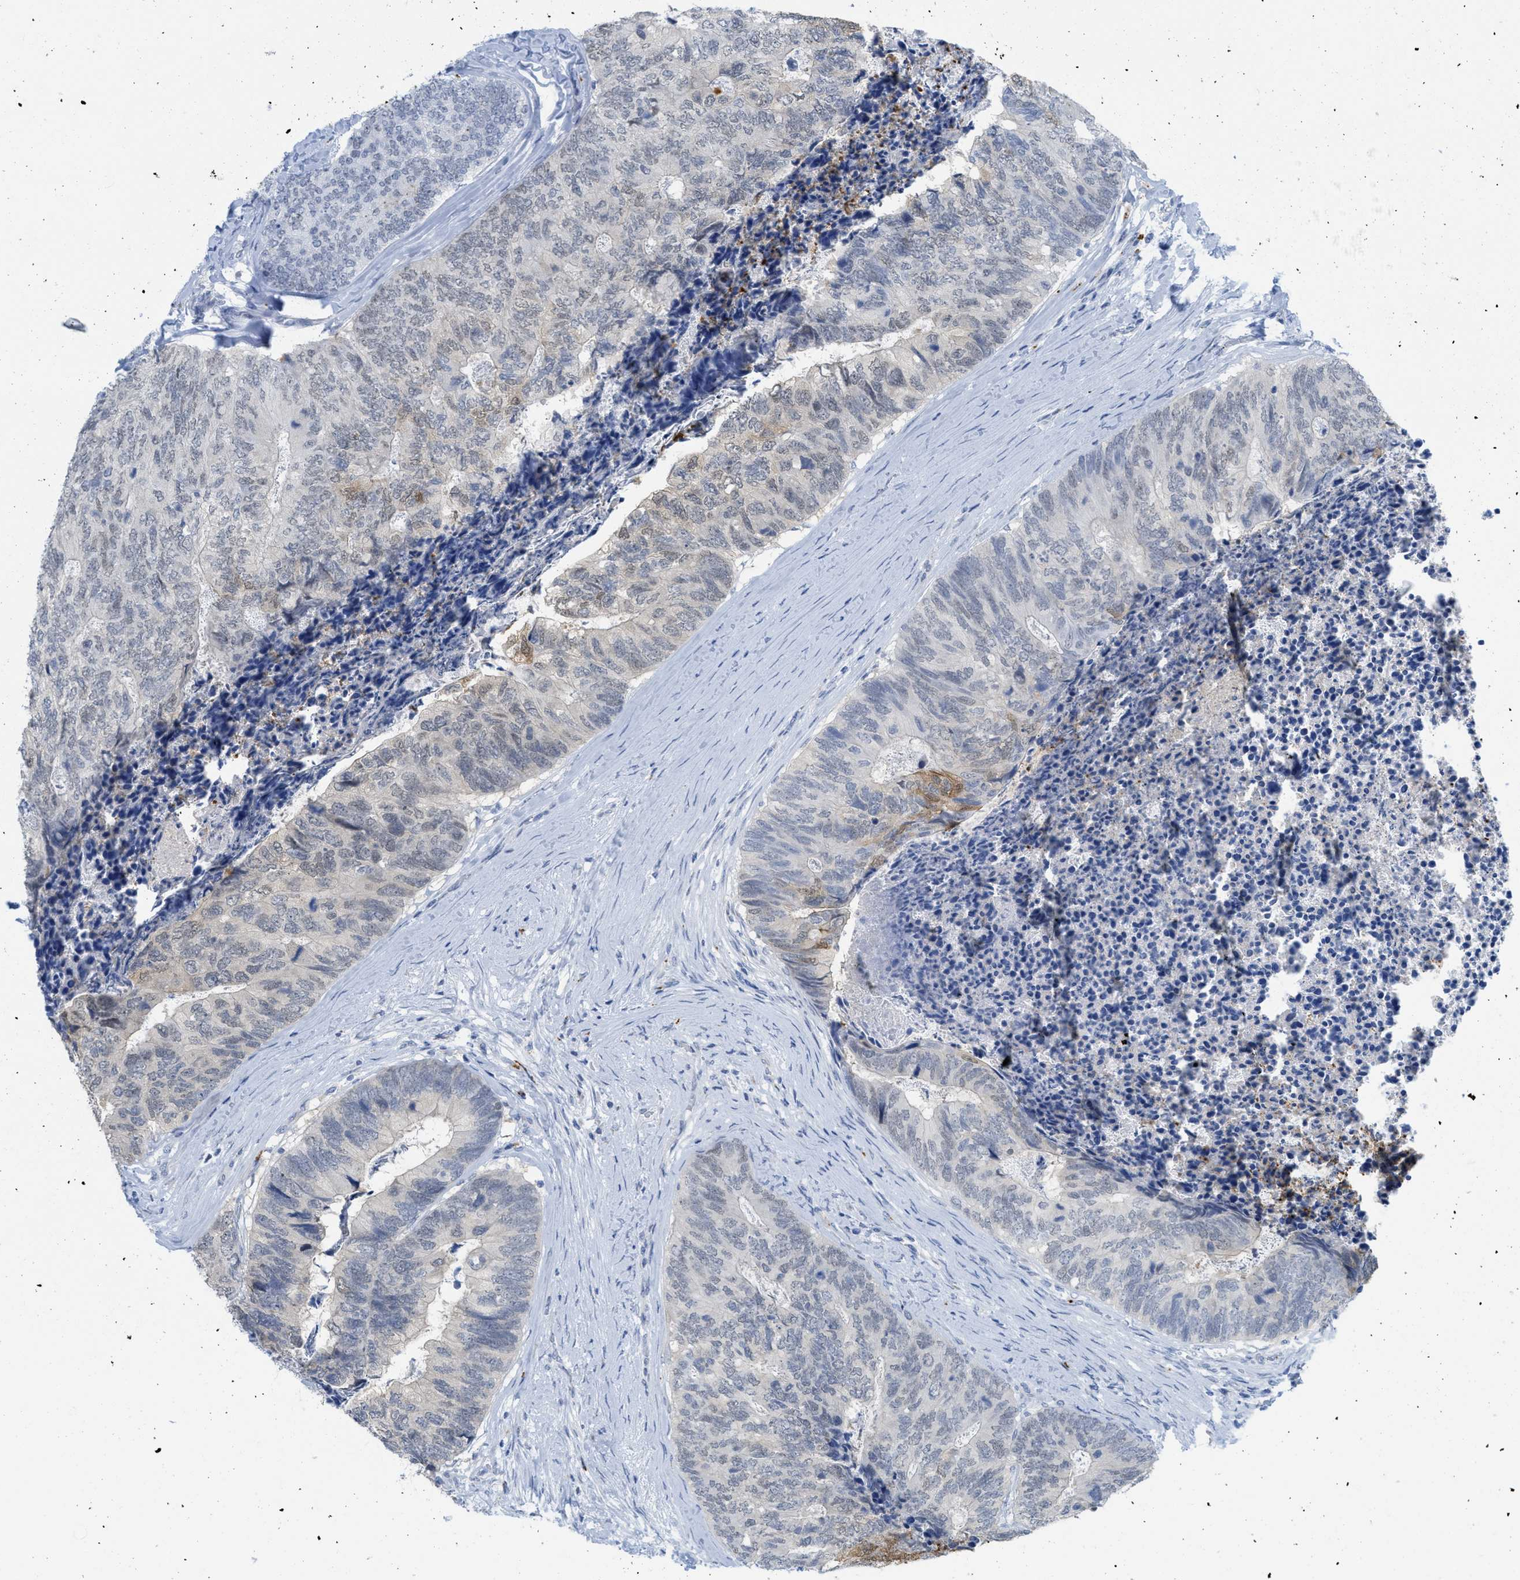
{"staining": {"intensity": "moderate", "quantity": "<25%", "location": "cytoplasmic/membranous"}, "tissue": "colorectal cancer", "cell_type": "Tumor cells", "image_type": "cancer", "snomed": [{"axis": "morphology", "description": "Adenocarcinoma, NOS"}, {"axis": "topography", "description": "Colon"}], "caption": "Colorectal cancer (adenocarcinoma) stained for a protein shows moderate cytoplasmic/membranous positivity in tumor cells. The staining was performed using DAB, with brown indicating positive protein expression. Nuclei are stained blue with hematoxylin.", "gene": "WDR4", "patient": {"sex": "female", "age": 67}}